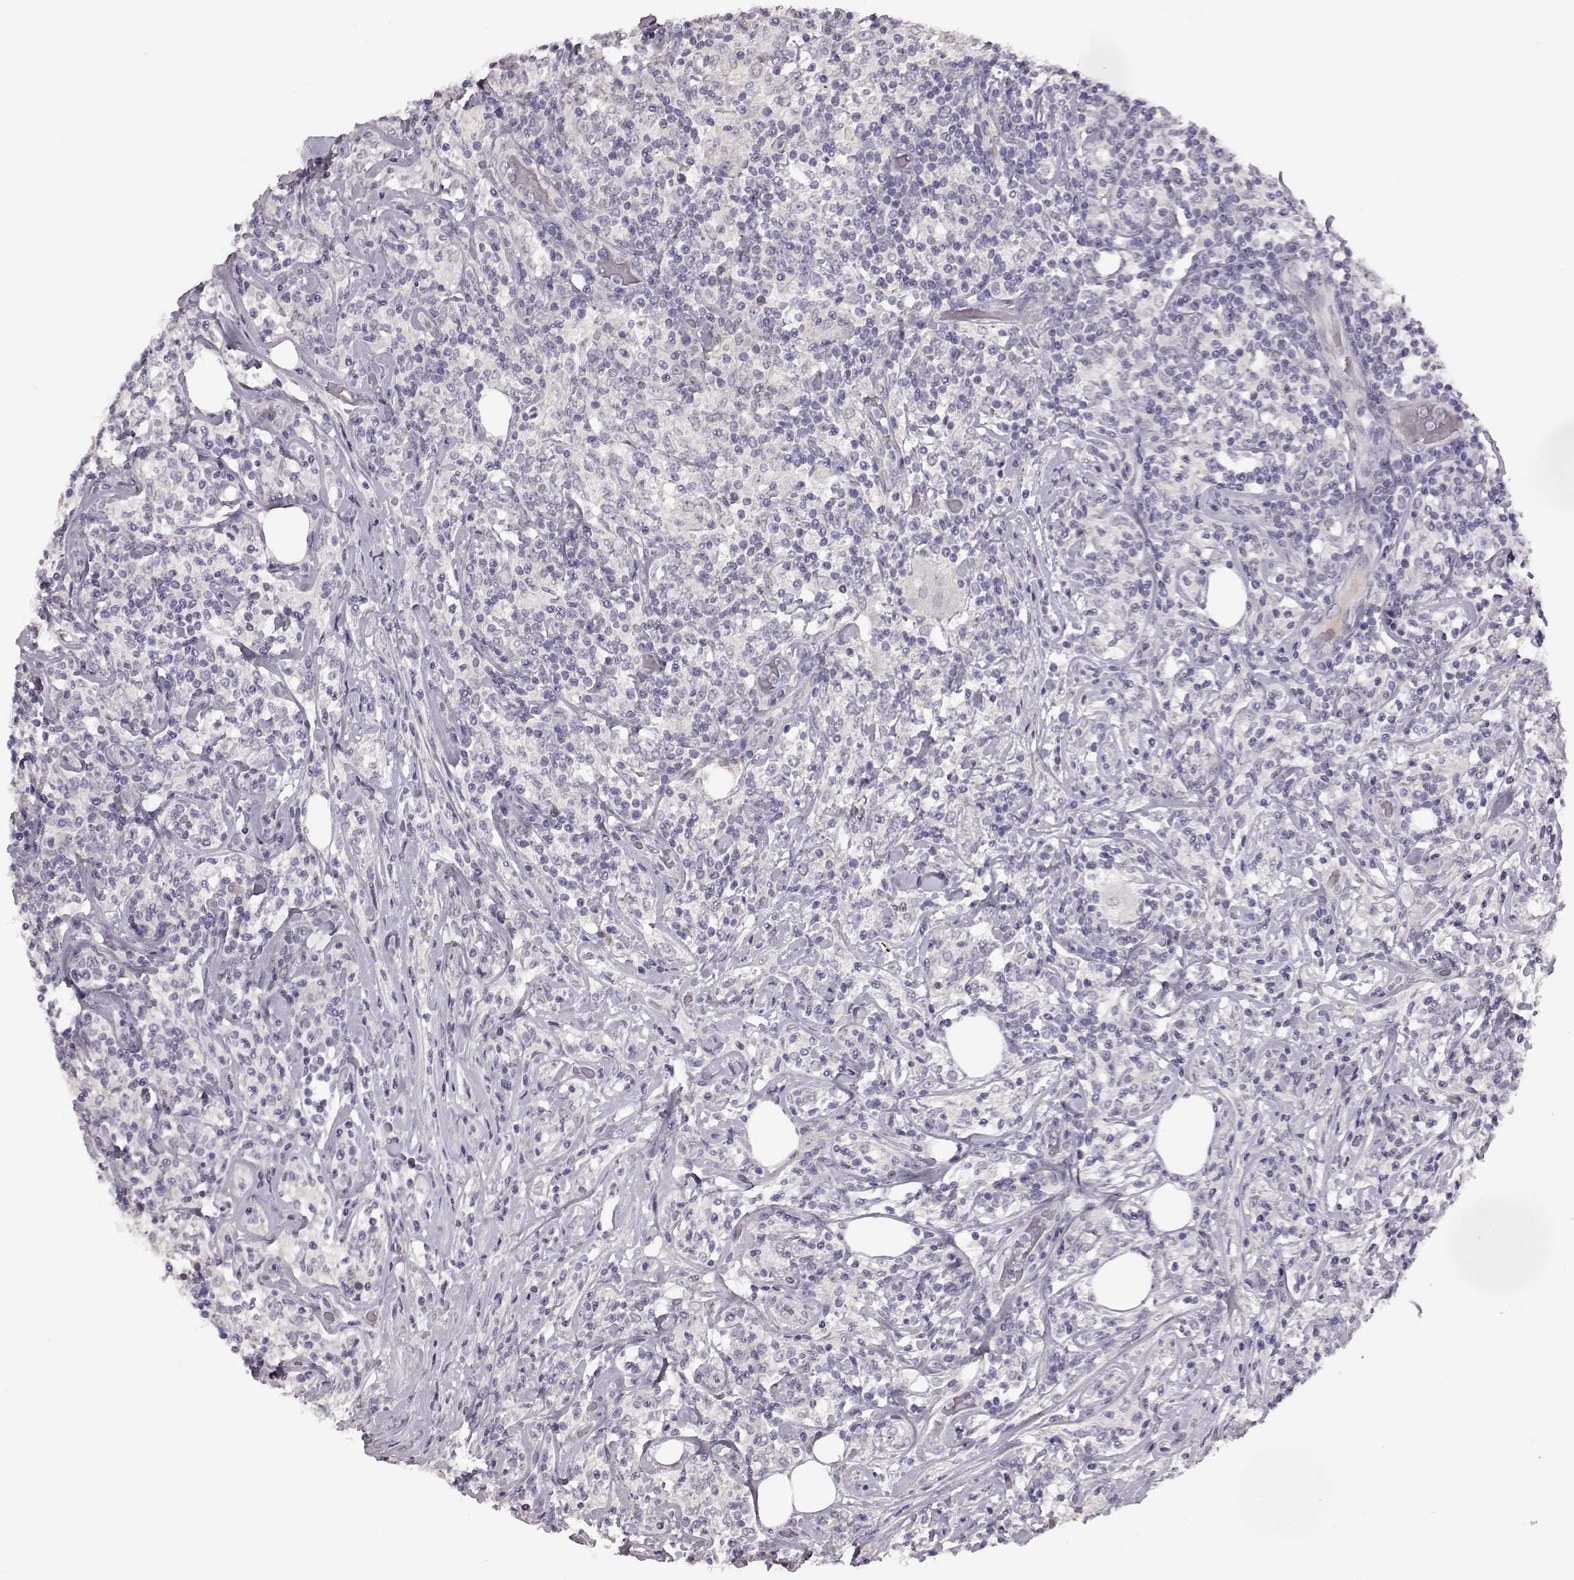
{"staining": {"intensity": "negative", "quantity": "none", "location": "none"}, "tissue": "lymphoma", "cell_type": "Tumor cells", "image_type": "cancer", "snomed": [{"axis": "morphology", "description": "Malignant lymphoma, non-Hodgkin's type, High grade"}, {"axis": "topography", "description": "Lymph node"}], "caption": "IHC of human malignant lymphoma, non-Hodgkin's type (high-grade) exhibits no positivity in tumor cells. (DAB (3,3'-diaminobenzidine) immunohistochemistry with hematoxylin counter stain).", "gene": "SPAG17", "patient": {"sex": "female", "age": 84}}